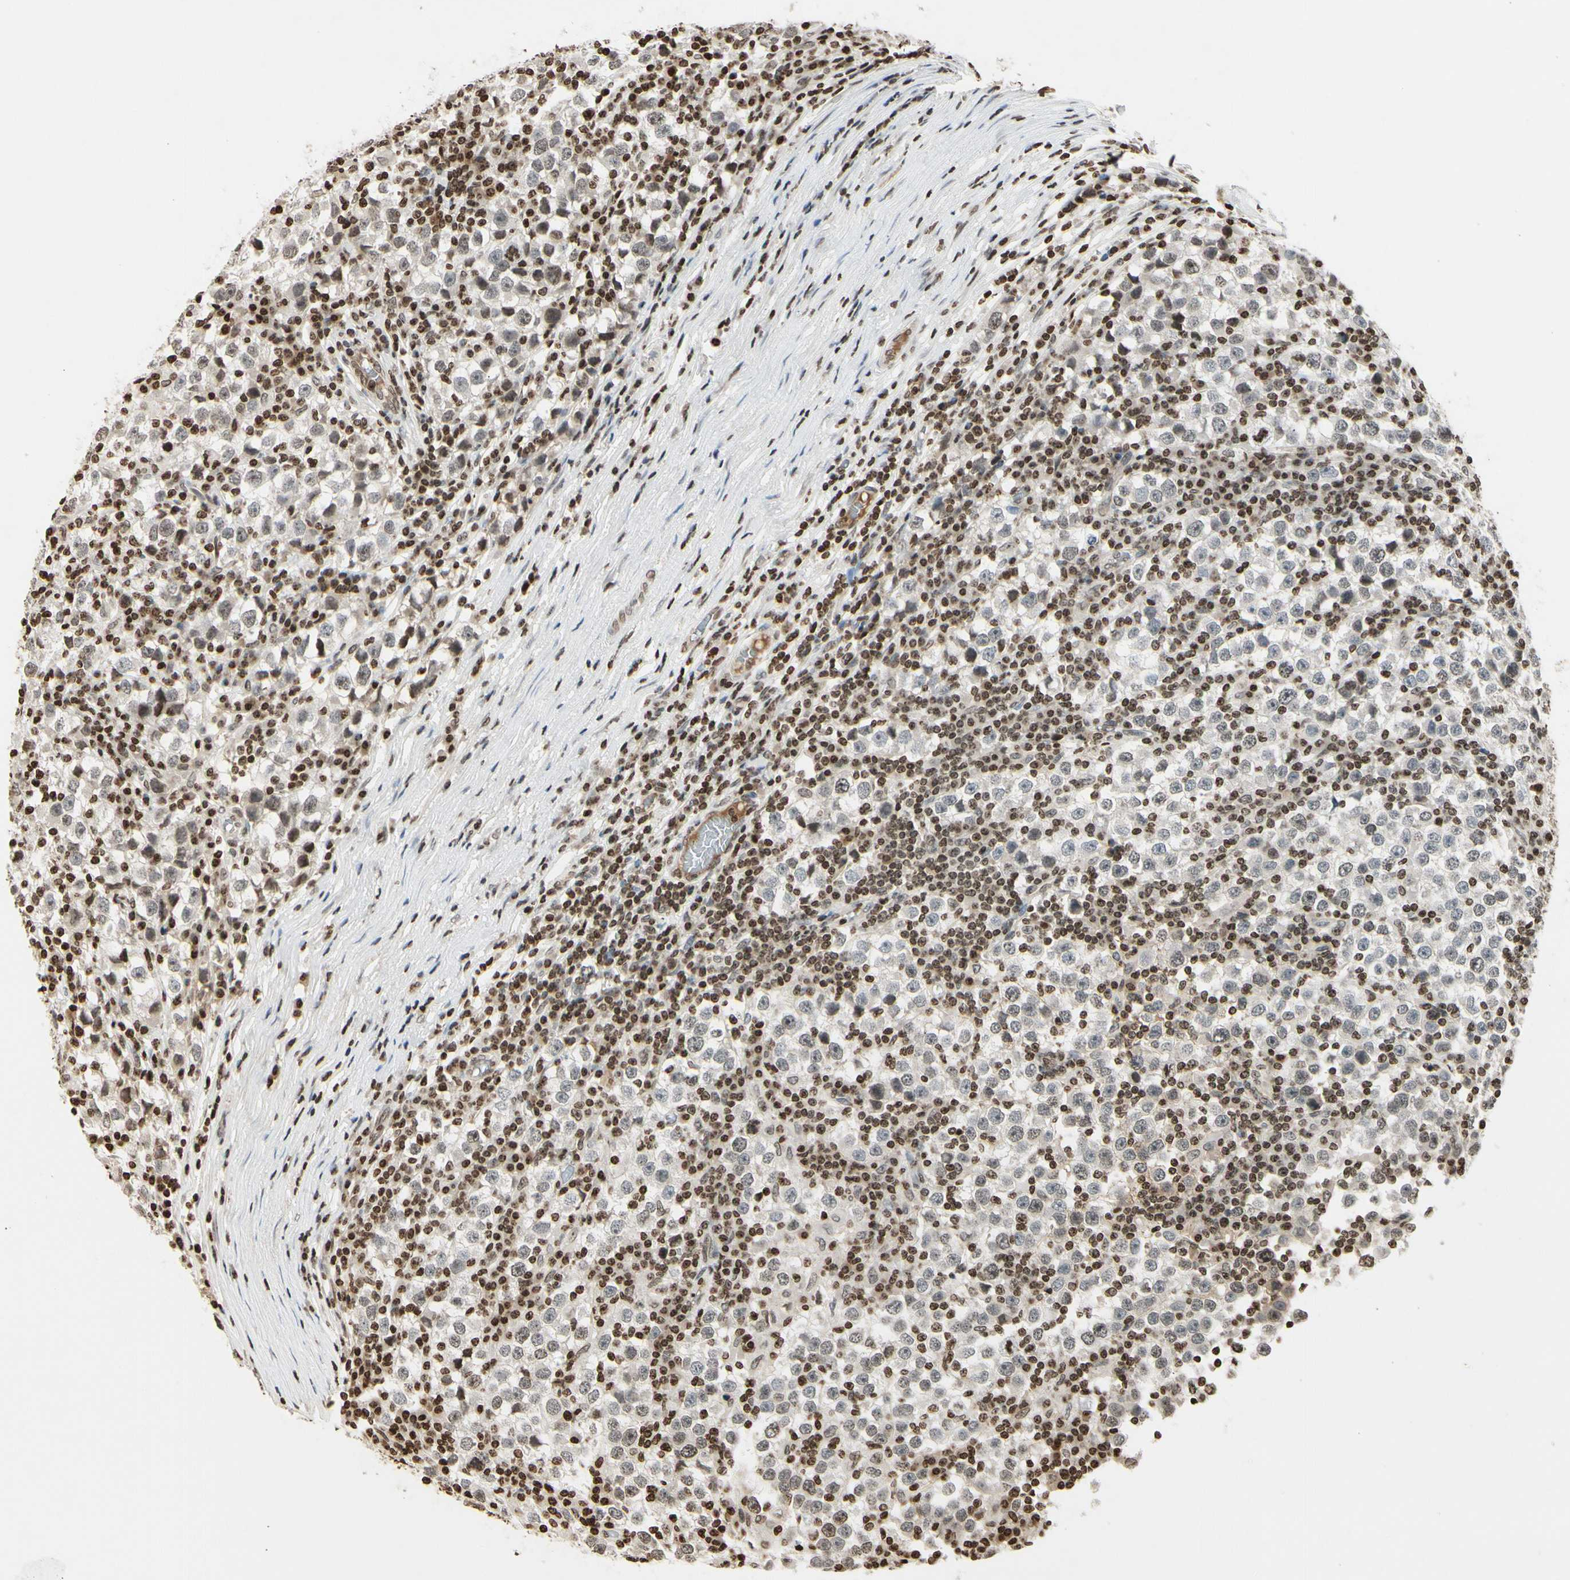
{"staining": {"intensity": "weak", "quantity": "<25%", "location": "nuclear"}, "tissue": "testis cancer", "cell_type": "Tumor cells", "image_type": "cancer", "snomed": [{"axis": "morphology", "description": "Seminoma, NOS"}, {"axis": "topography", "description": "Testis"}], "caption": "Photomicrograph shows no significant protein staining in tumor cells of testis cancer.", "gene": "RORA", "patient": {"sex": "male", "age": 65}}